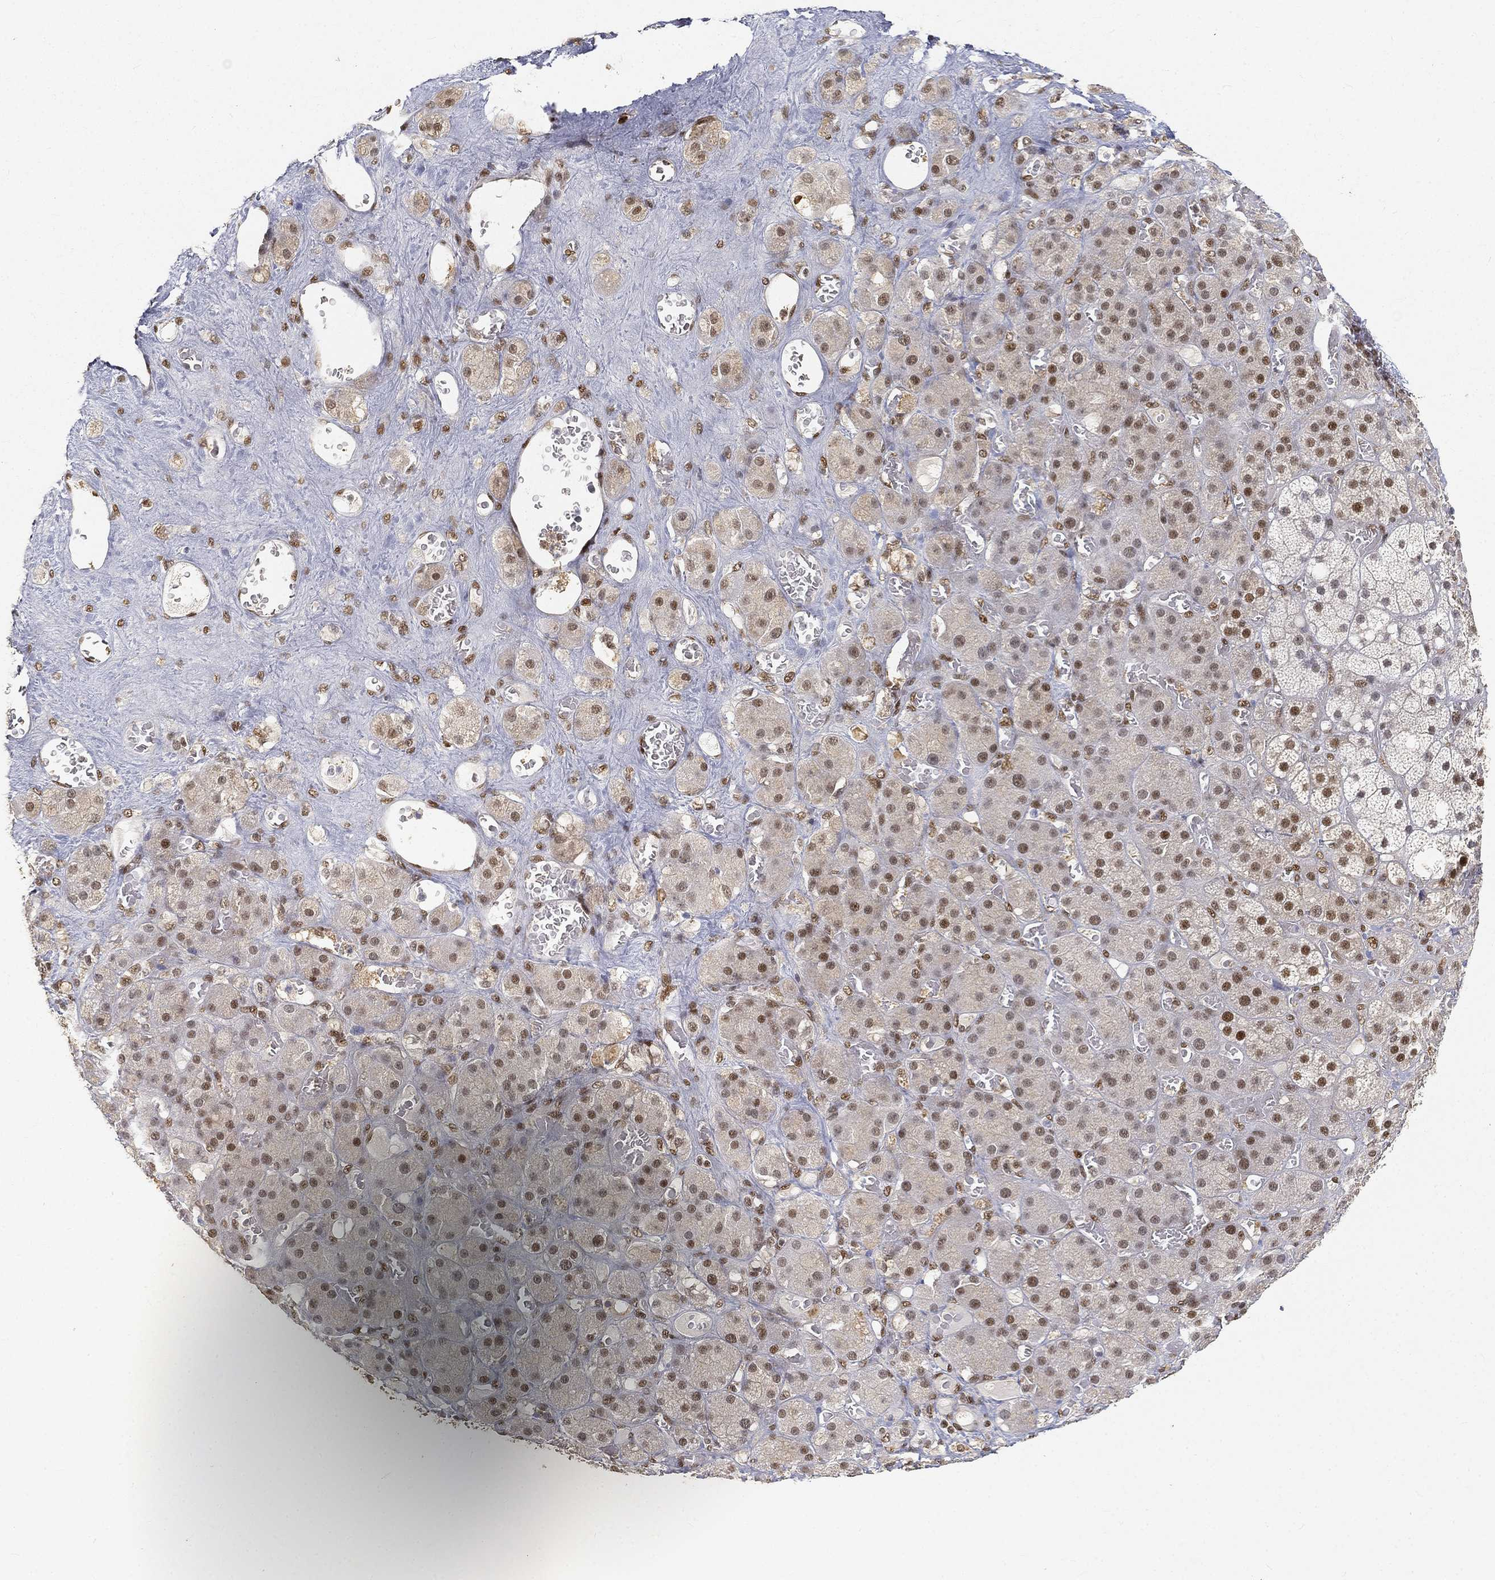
{"staining": {"intensity": "strong", "quantity": "25%-75%", "location": "nuclear"}, "tissue": "adrenal gland", "cell_type": "Glandular cells", "image_type": "normal", "snomed": [{"axis": "morphology", "description": "Normal tissue, NOS"}, {"axis": "topography", "description": "Adrenal gland"}], "caption": "Adrenal gland stained with DAB immunohistochemistry demonstrates high levels of strong nuclear expression in approximately 25%-75% of glandular cells. Nuclei are stained in blue.", "gene": "CRTC3", "patient": {"sex": "male", "age": 70}}